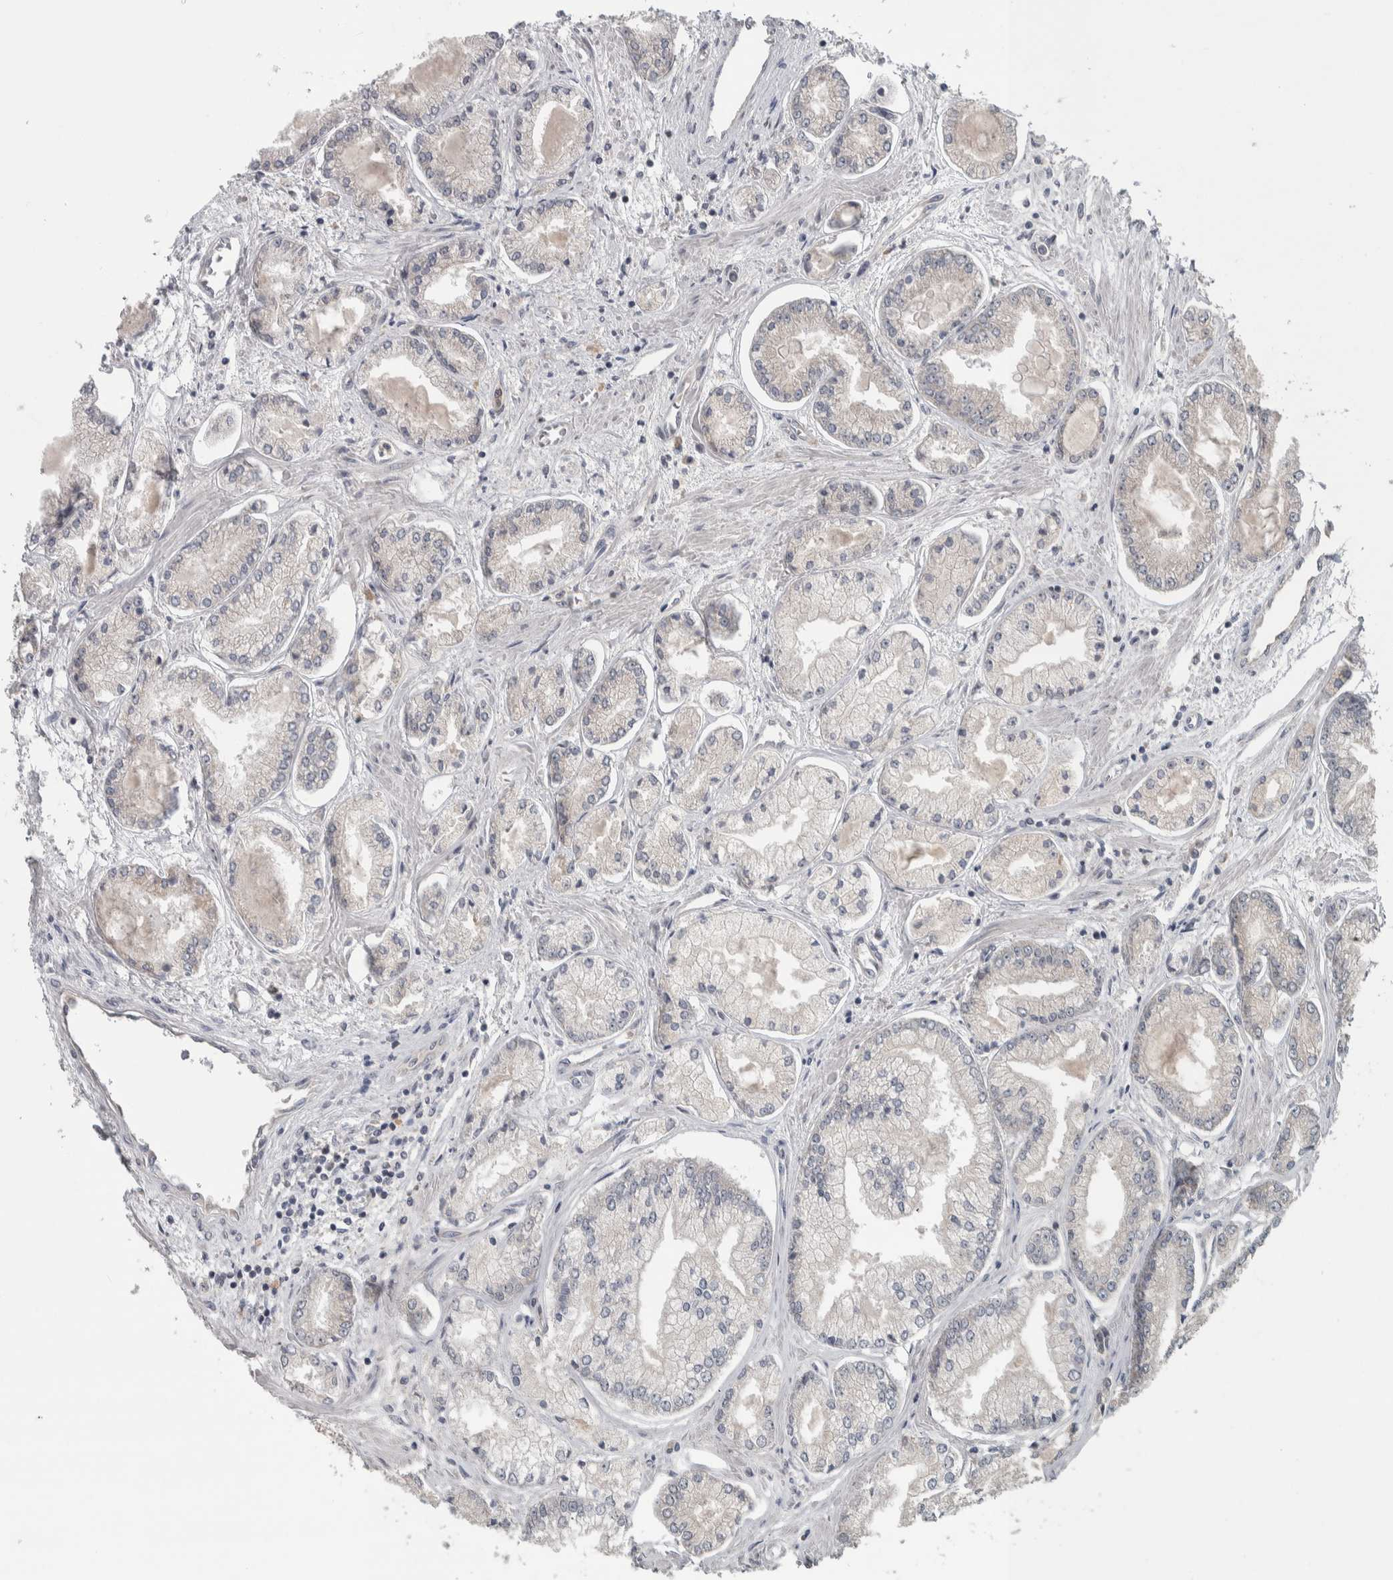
{"staining": {"intensity": "negative", "quantity": "none", "location": "none"}, "tissue": "prostate cancer", "cell_type": "Tumor cells", "image_type": "cancer", "snomed": [{"axis": "morphology", "description": "Adenocarcinoma, Low grade"}, {"axis": "topography", "description": "Prostate"}], "caption": "High power microscopy micrograph of an immunohistochemistry histopathology image of prostate cancer, revealing no significant positivity in tumor cells.", "gene": "SRP68", "patient": {"sex": "male", "age": 52}}